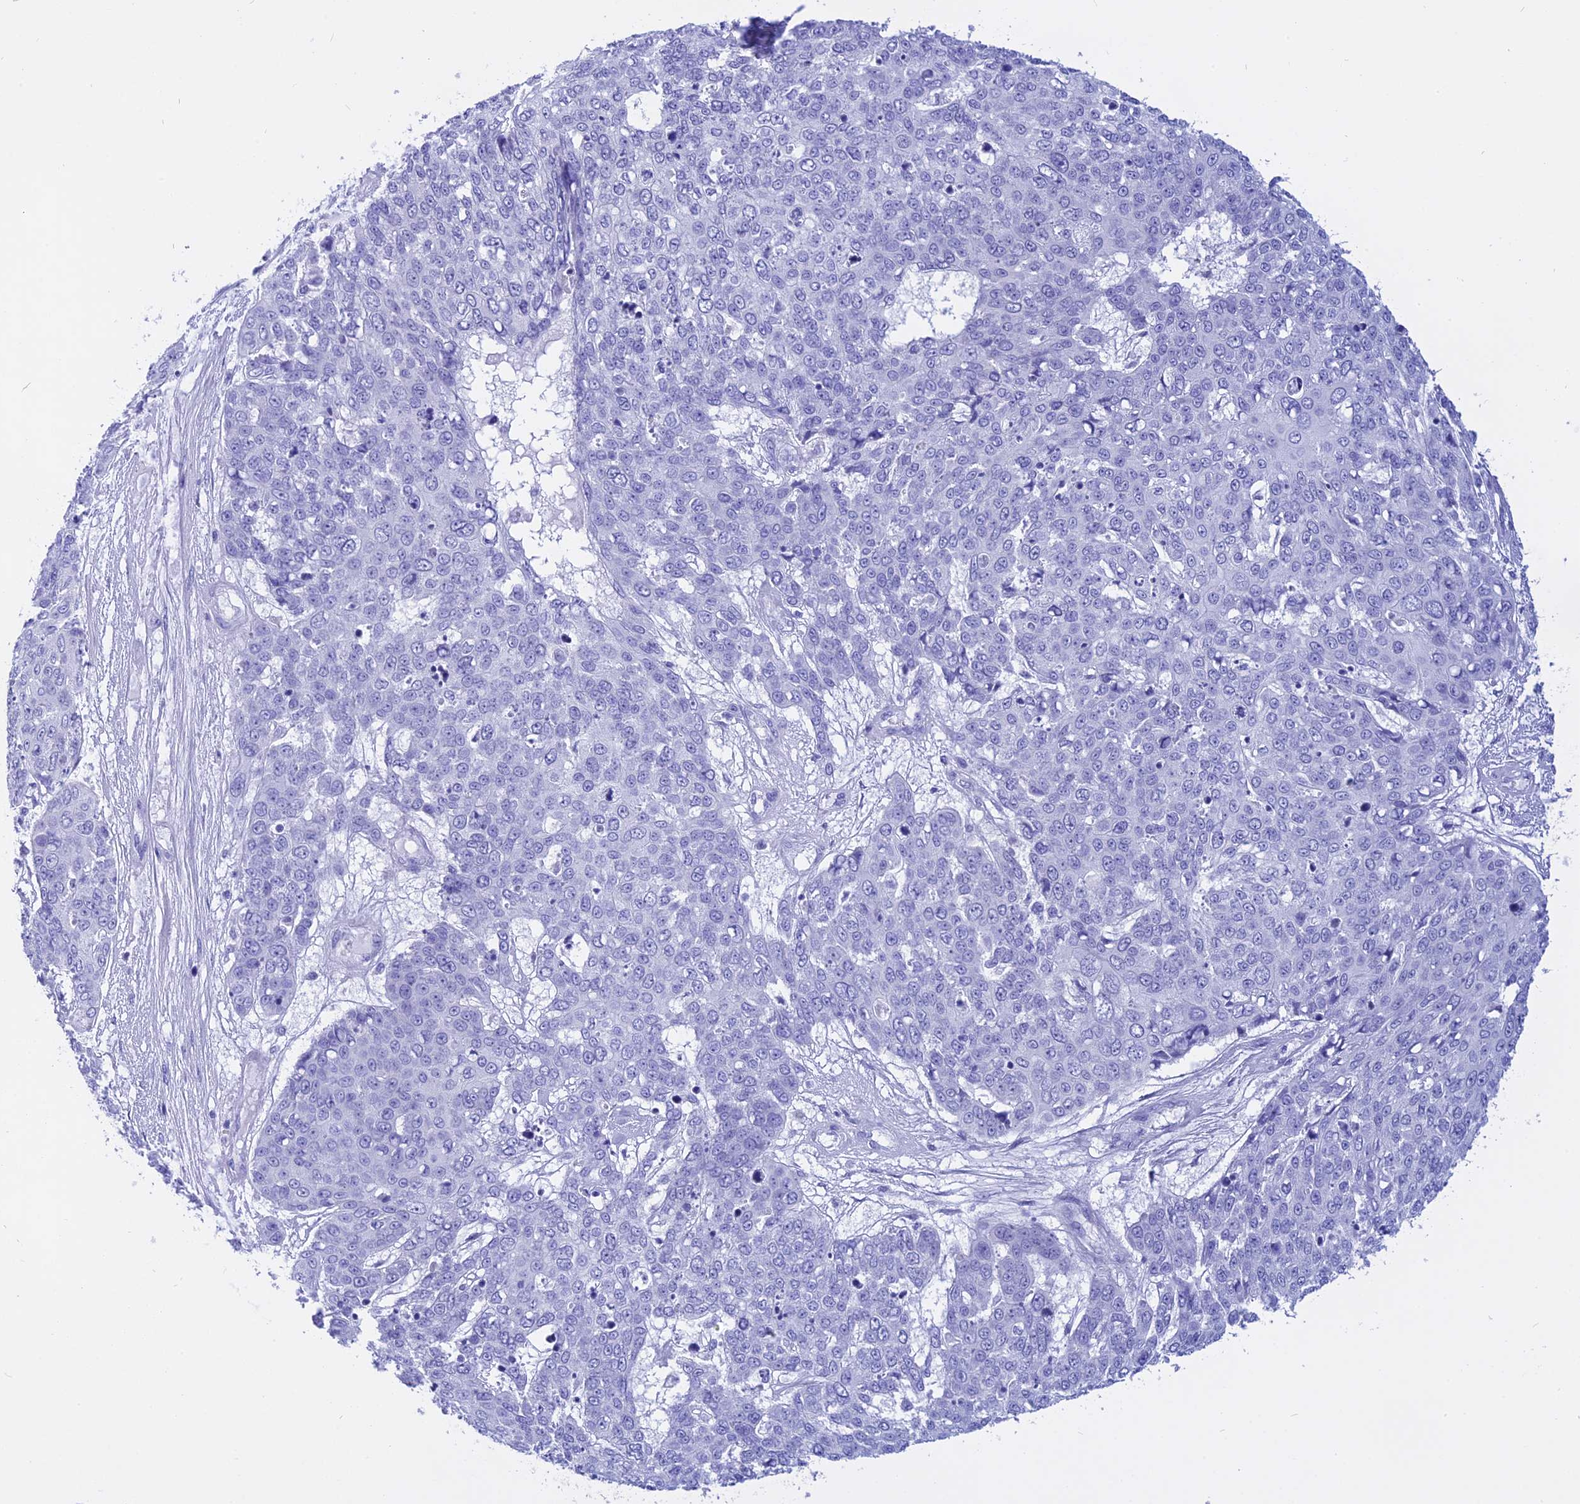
{"staining": {"intensity": "negative", "quantity": "none", "location": "none"}, "tissue": "skin cancer", "cell_type": "Tumor cells", "image_type": "cancer", "snomed": [{"axis": "morphology", "description": "Squamous cell carcinoma, NOS"}, {"axis": "topography", "description": "Skin"}], "caption": "The image reveals no staining of tumor cells in skin squamous cell carcinoma.", "gene": "ISCA1", "patient": {"sex": "male", "age": 71}}